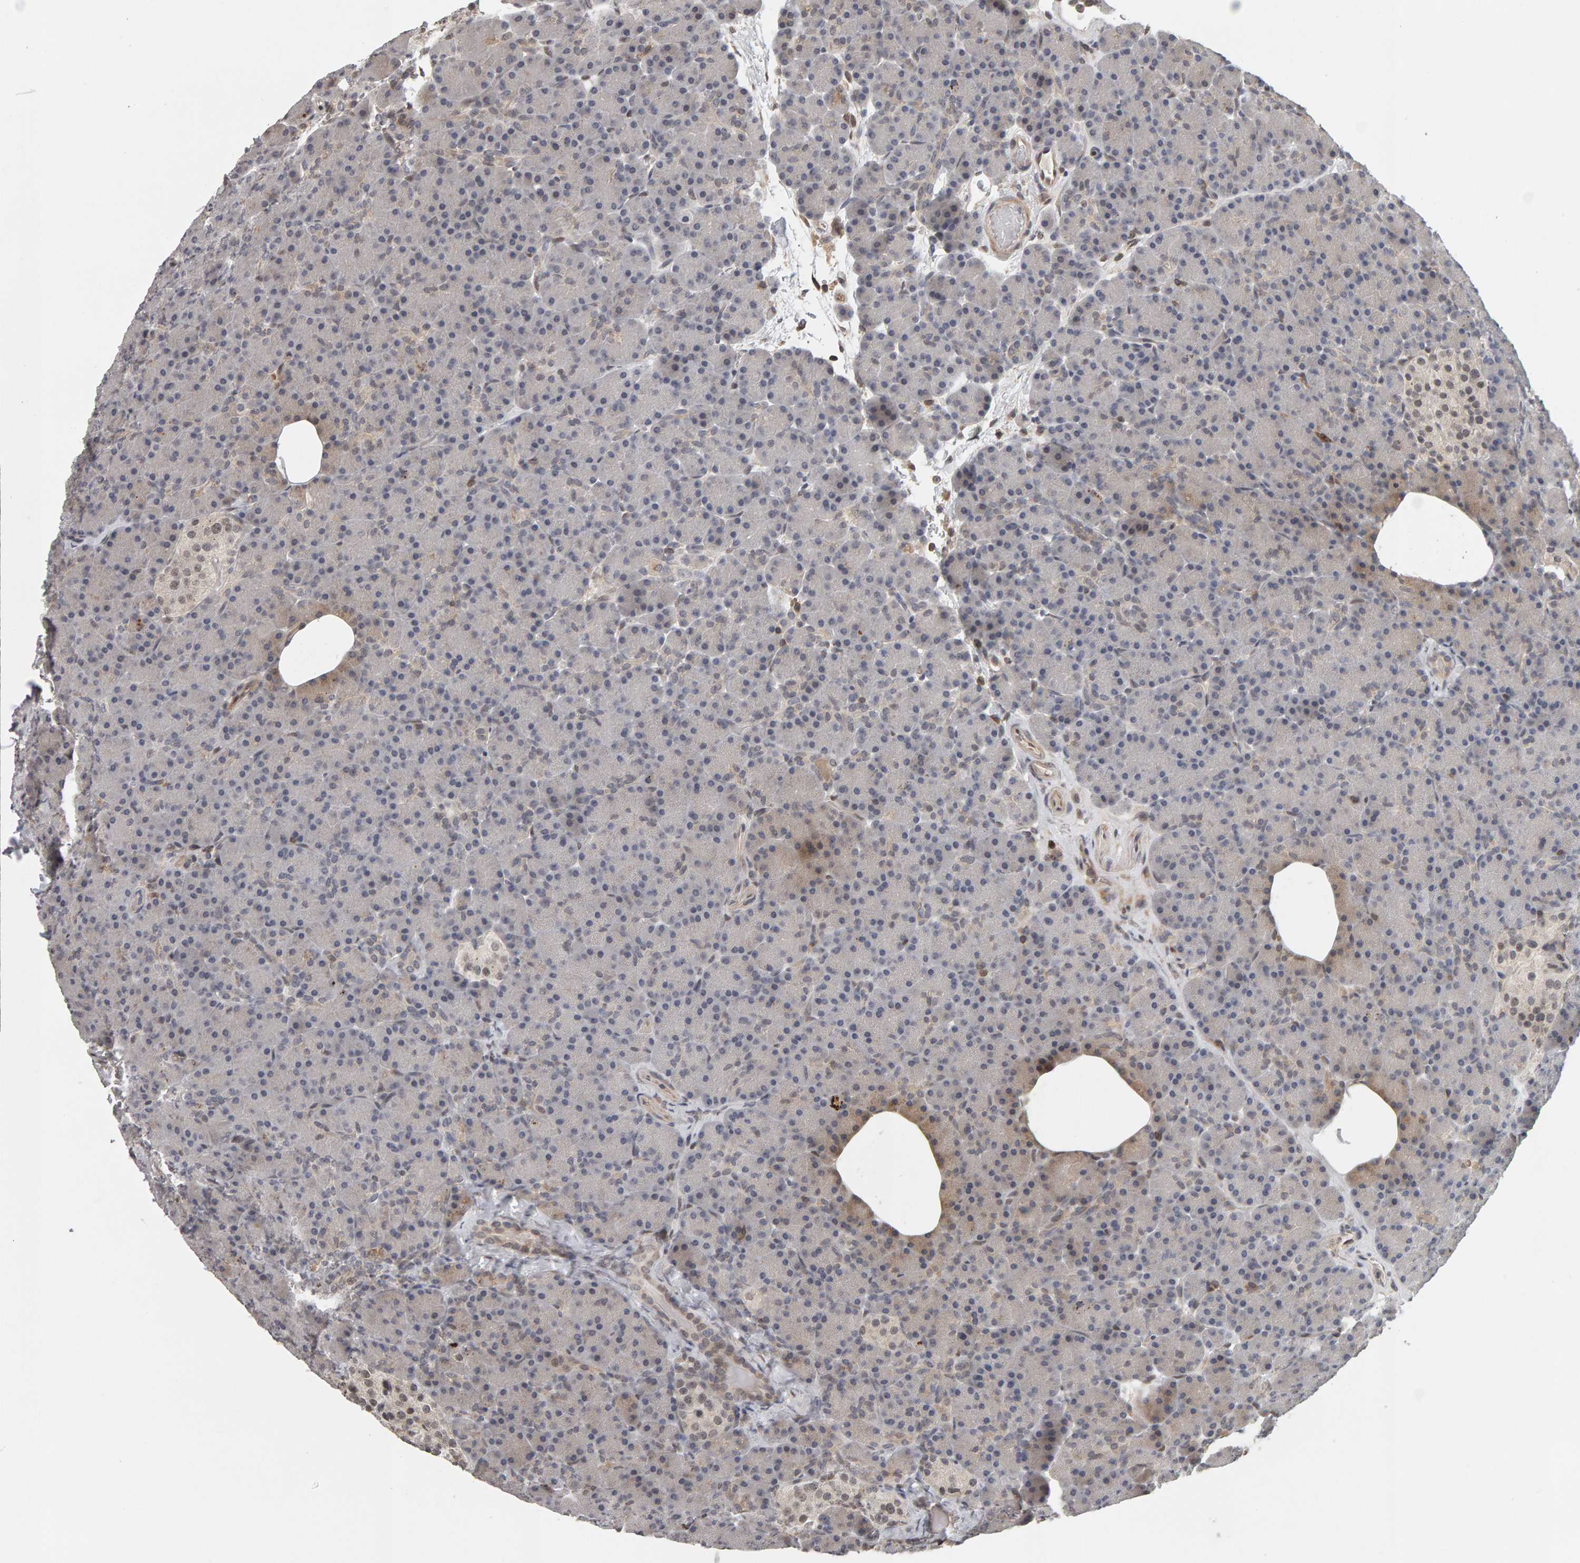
{"staining": {"intensity": "negative", "quantity": "none", "location": "none"}, "tissue": "pancreas", "cell_type": "Exocrine glandular cells", "image_type": "normal", "snomed": [{"axis": "morphology", "description": "Normal tissue, NOS"}, {"axis": "topography", "description": "Pancreas"}], "caption": "A micrograph of pancreas stained for a protein reveals no brown staining in exocrine glandular cells. (Immunohistochemistry, brightfield microscopy, high magnification).", "gene": "TEFM", "patient": {"sex": "female", "age": 43}}